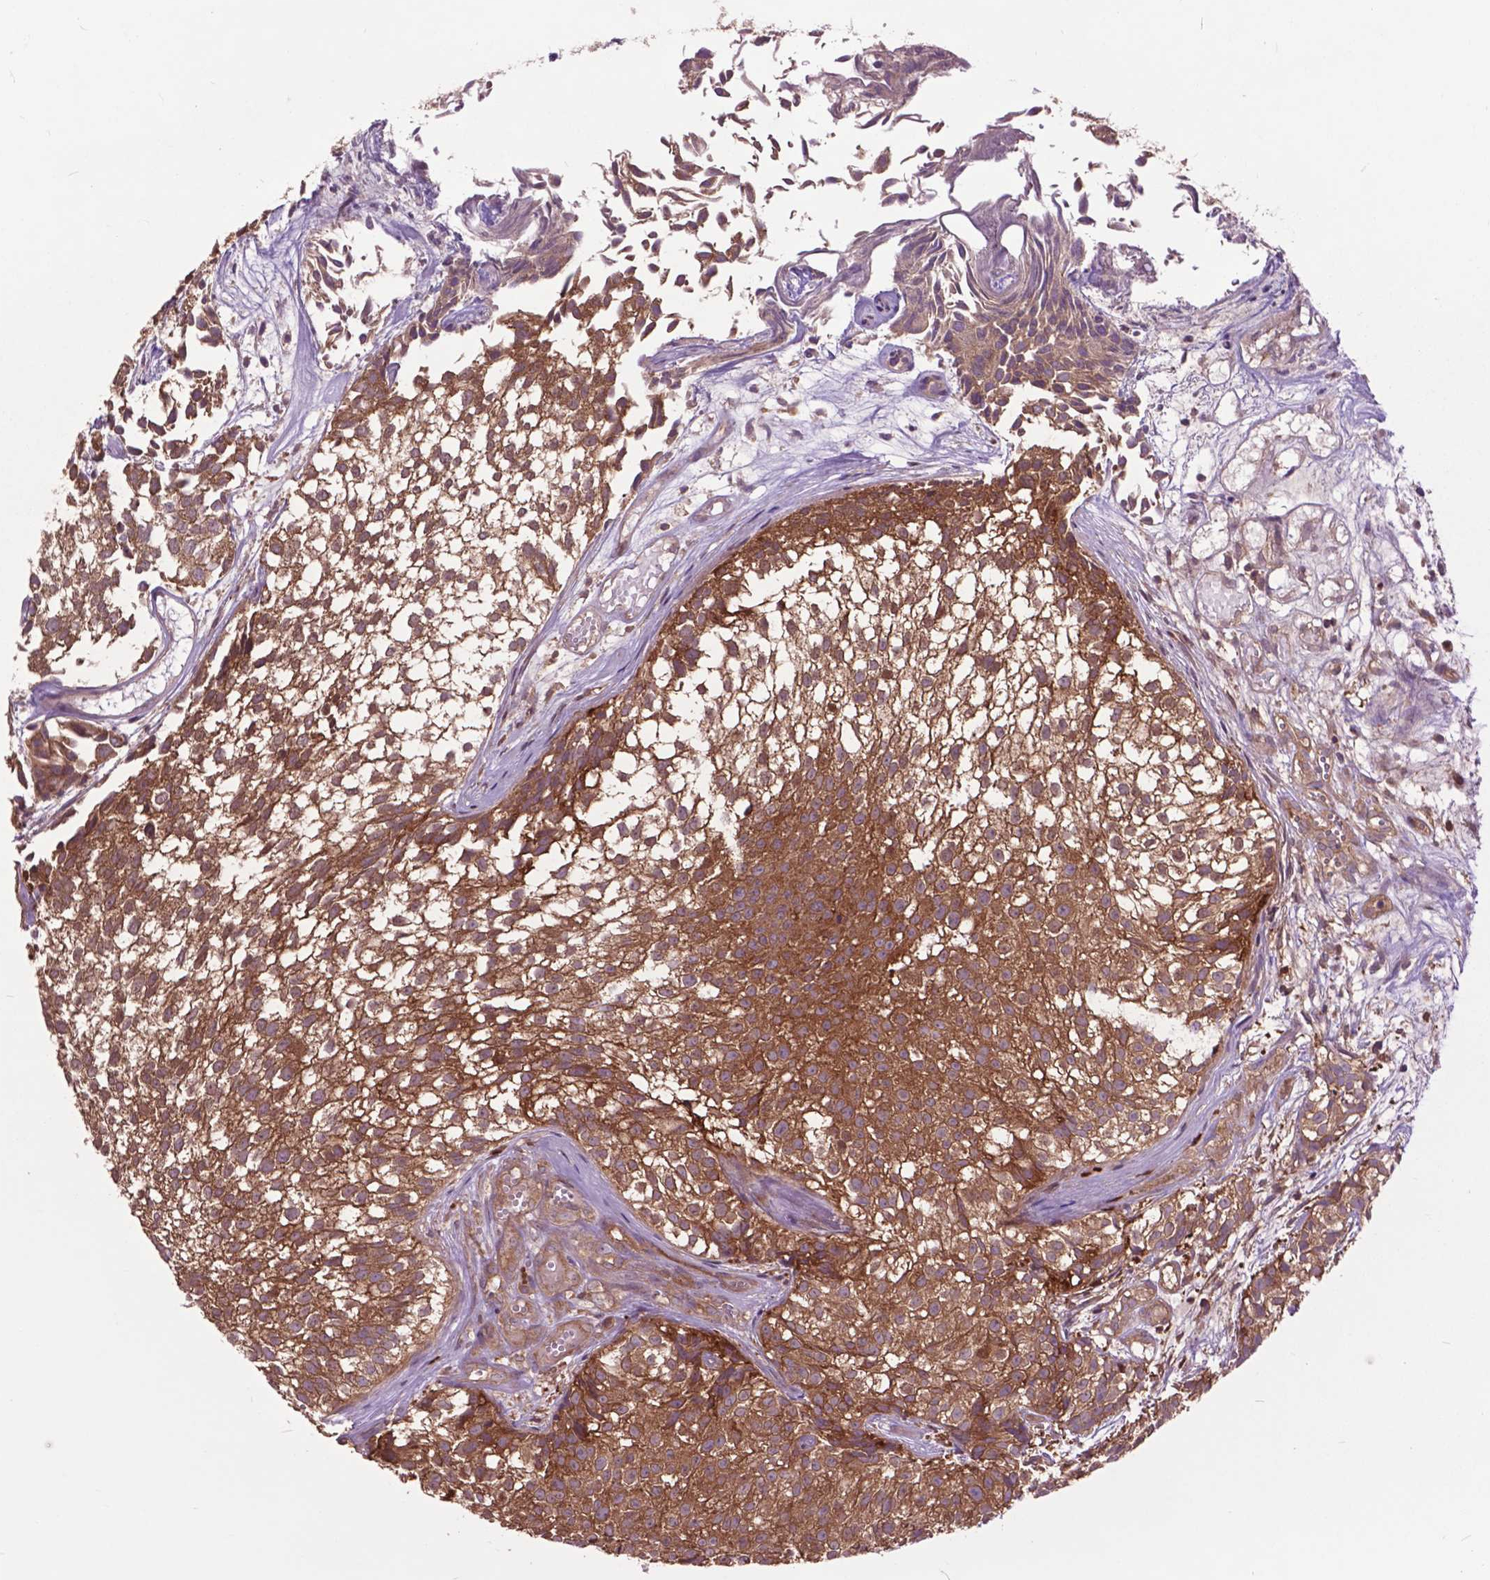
{"staining": {"intensity": "moderate", "quantity": ">75%", "location": "cytoplasmic/membranous"}, "tissue": "urothelial cancer", "cell_type": "Tumor cells", "image_type": "cancer", "snomed": [{"axis": "morphology", "description": "Urothelial carcinoma, Low grade"}, {"axis": "topography", "description": "Urinary bladder"}], "caption": "Urothelial cancer stained for a protein reveals moderate cytoplasmic/membranous positivity in tumor cells.", "gene": "ARAF", "patient": {"sex": "male", "age": 70}}